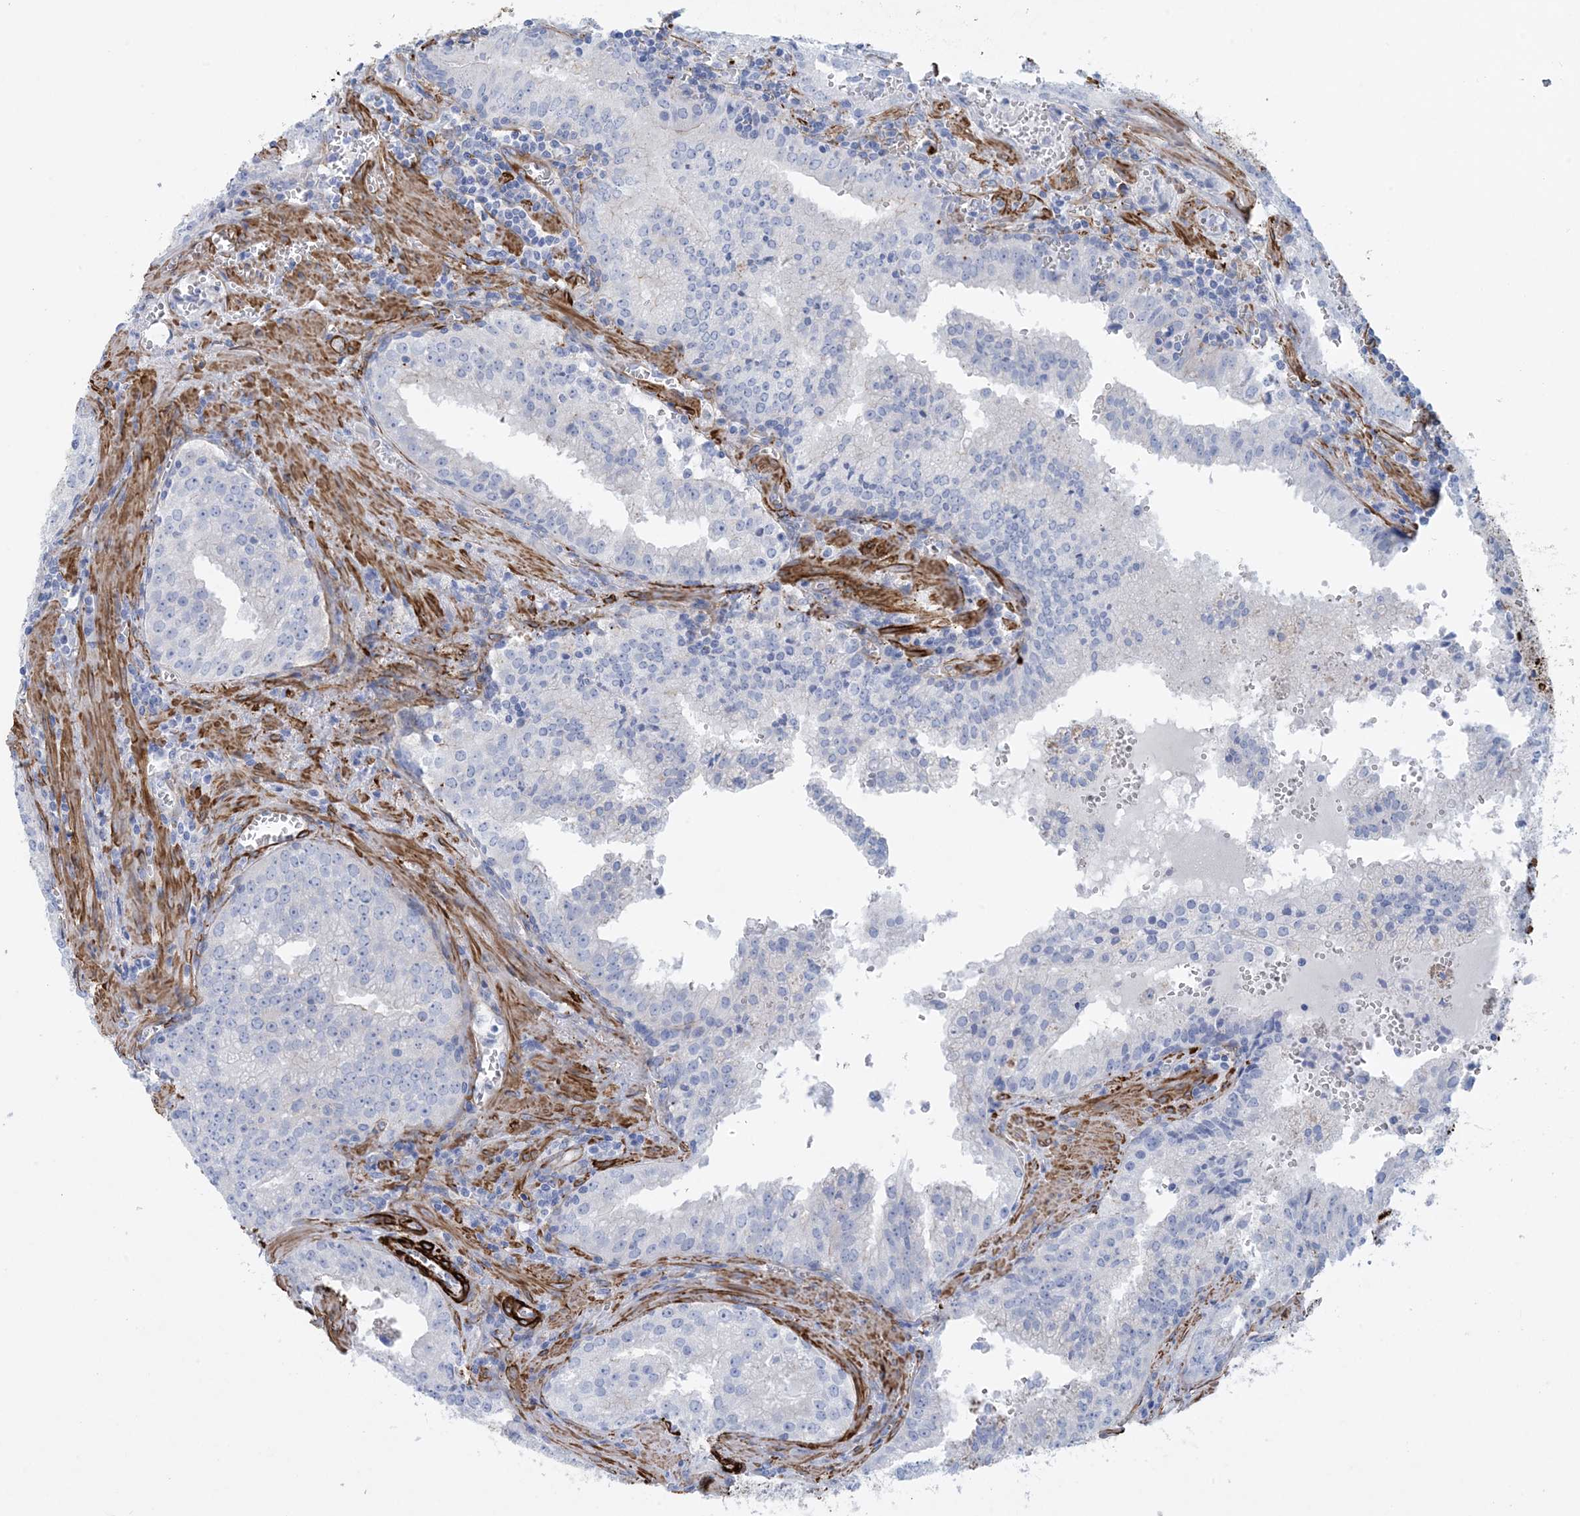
{"staining": {"intensity": "negative", "quantity": "none", "location": "none"}, "tissue": "prostate cancer", "cell_type": "Tumor cells", "image_type": "cancer", "snomed": [{"axis": "morphology", "description": "Adenocarcinoma, High grade"}, {"axis": "topography", "description": "Prostate"}], "caption": "Protein analysis of prostate high-grade adenocarcinoma demonstrates no significant expression in tumor cells.", "gene": "SHANK1", "patient": {"sex": "male", "age": 68}}